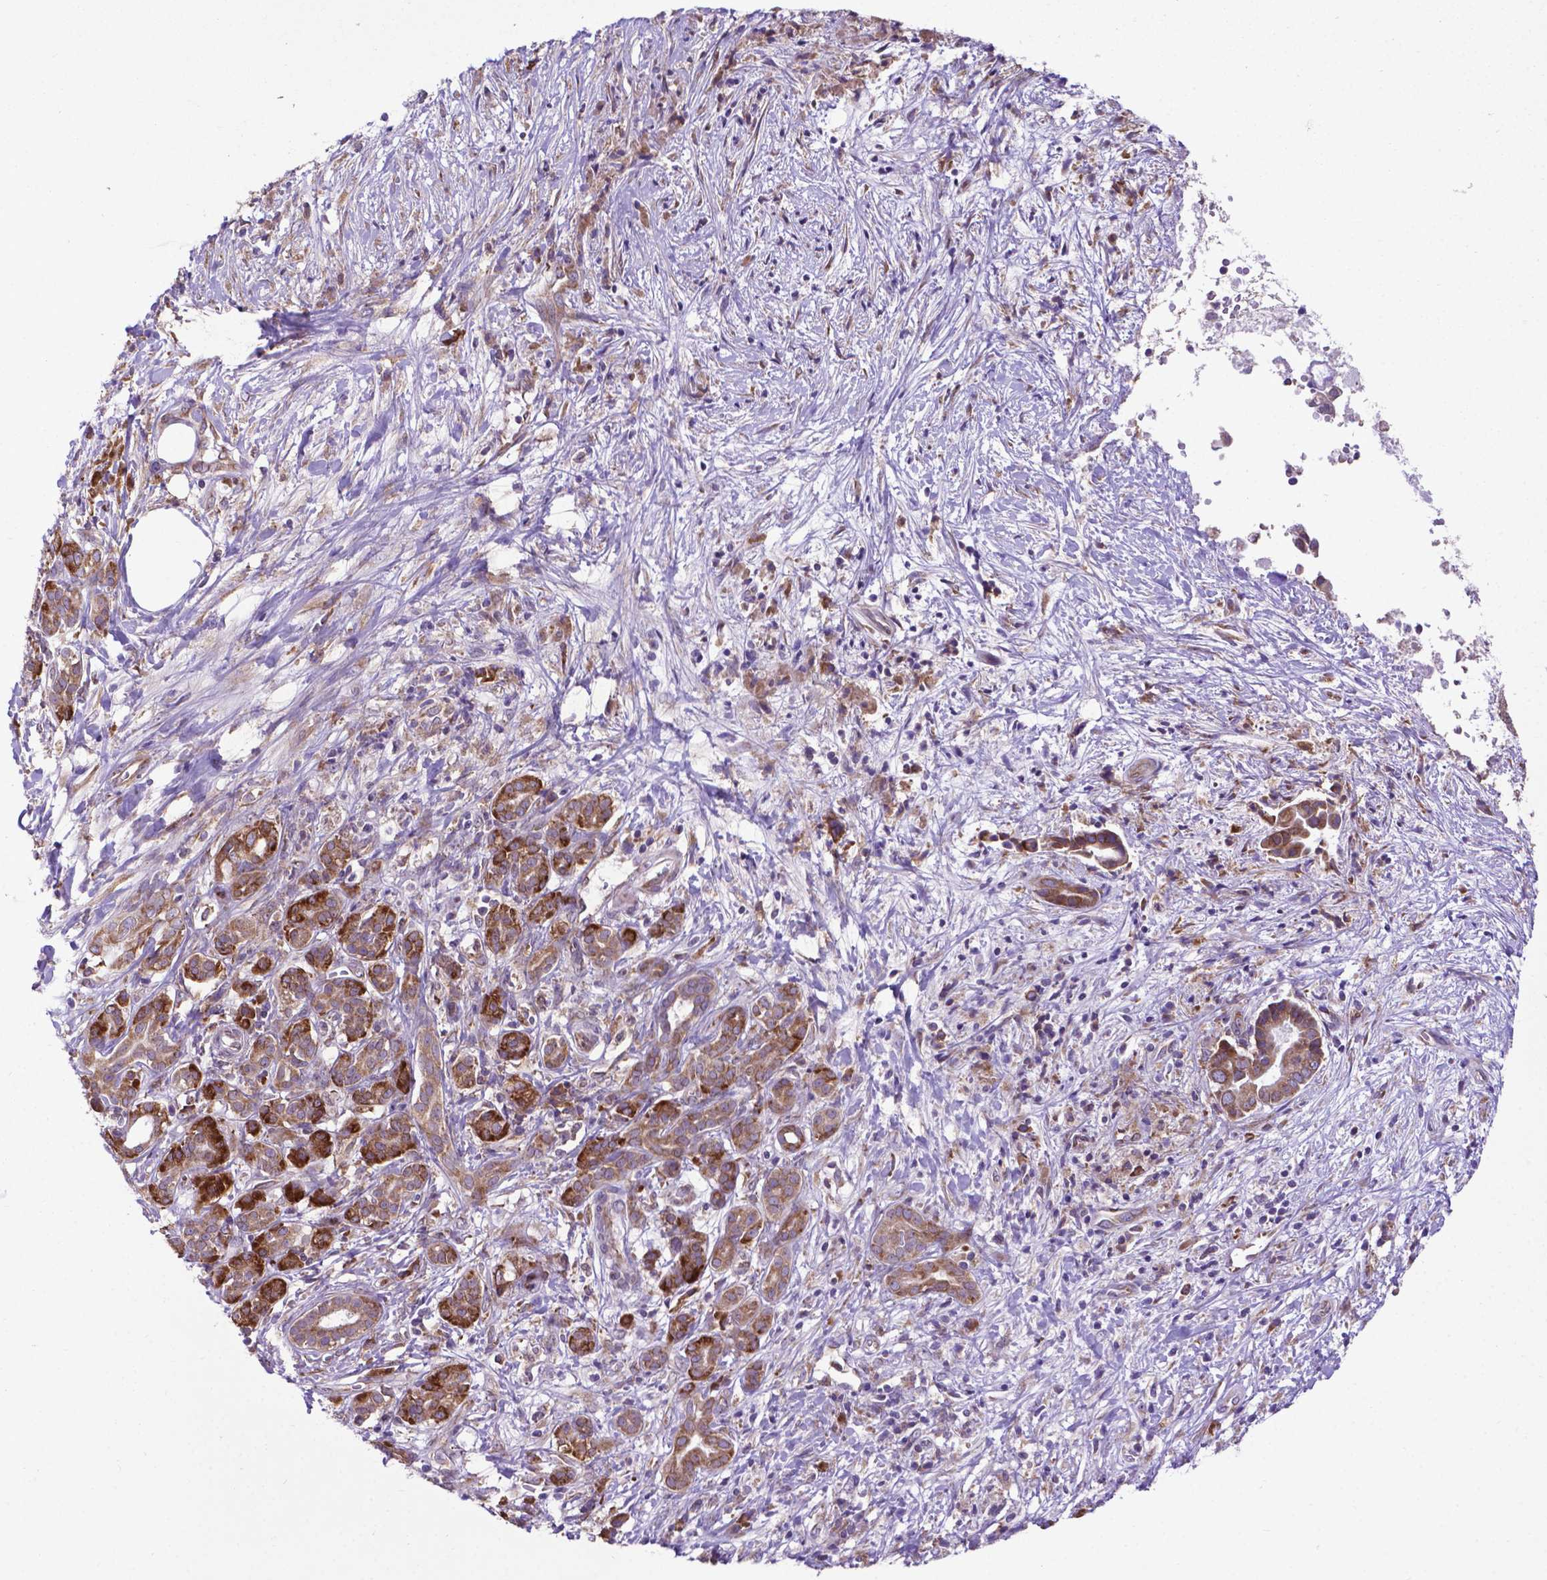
{"staining": {"intensity": "weak", "quantity": ">75%", "location": "cytoplasmic/membranous"}, "tissue": "pancreatic cancer", "cell_type": "Tumor cells", "image_type": "cancer", "snomed": [{"axis": "morphology", "description": "Adenocarcinoma, NOS"}, {"axis": "topography", "description": "Pancreas"}], "caption": "The histopathology image shows a brown stain indicating the presence of a protein in the cytoplasmic/membranous of tumor cells in adenocarcinoma (pancreatic). (IHC, brightfield microscopy, high magnification).", "gene": "WDR83OS", "patient": {"sex": "male", "age": 61}}